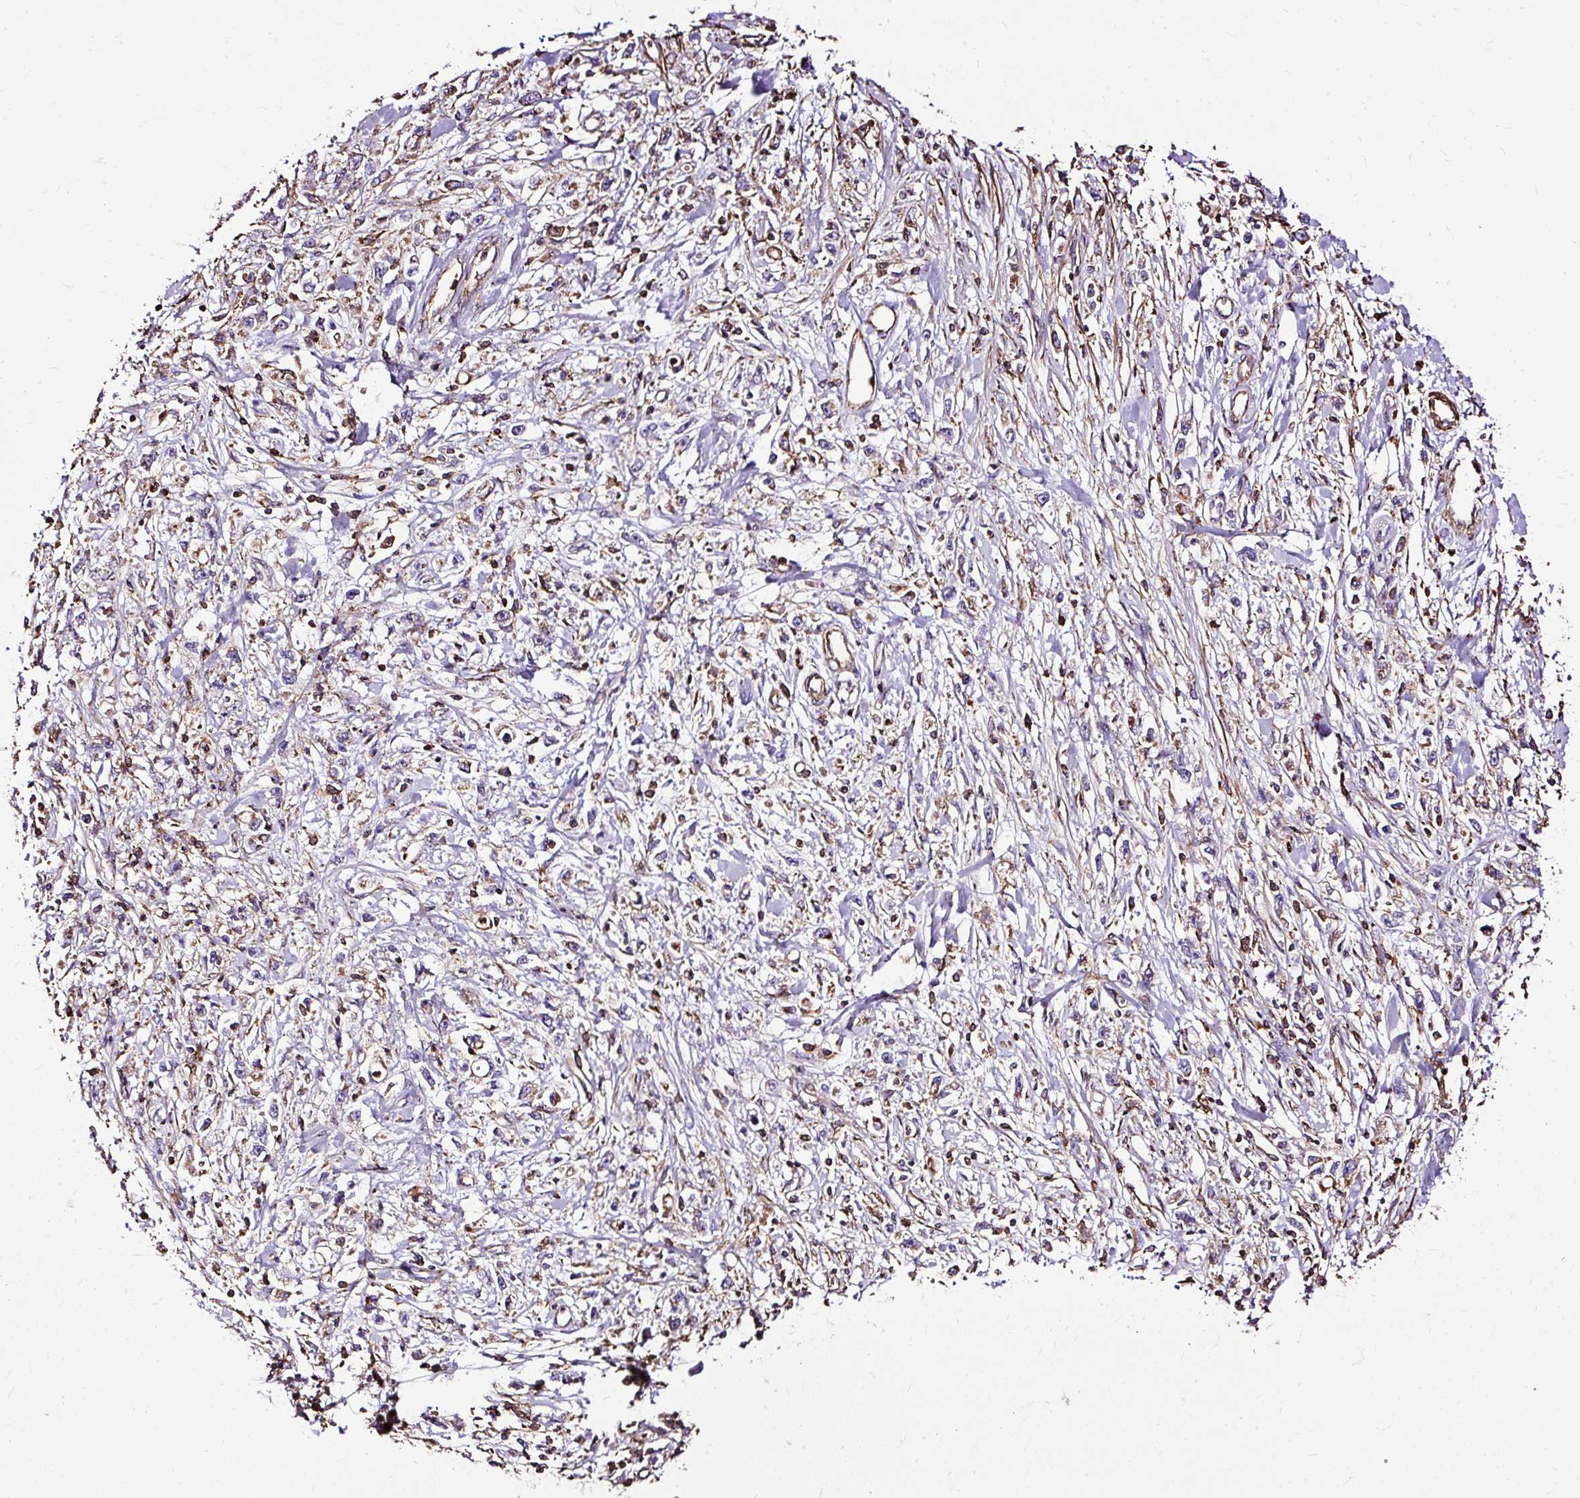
{"staining": {"intensity": "weak", "quantity": ">75%", "location": "cytoplasmic/membranous"}, "tissue": "stomach cancer", "cell_type": "Tumor cells", "image_type": "cancer", "snomed": [{"axis": "morphology", "description": "Adenocarcinoma, NOS"}, {"axis": "topography", "description": "Stomach"}], "caption": "High-magnification brightfield microscopy of stomach adenocarcinoma stained with DAB (brown) and counterstained with hematoxylin (blue). tumor cells exhibit weak cytoplasmic/membranous expression is appreciated in about>75% of cells. Using DAB (3,3'-diaminobenzidine) (brown) and hematoxylin (blue) stains, captured at high magnification using brightfield microscopy.", "gene": "KLHL11", "patient": {"sex": "female", "age": 59}}